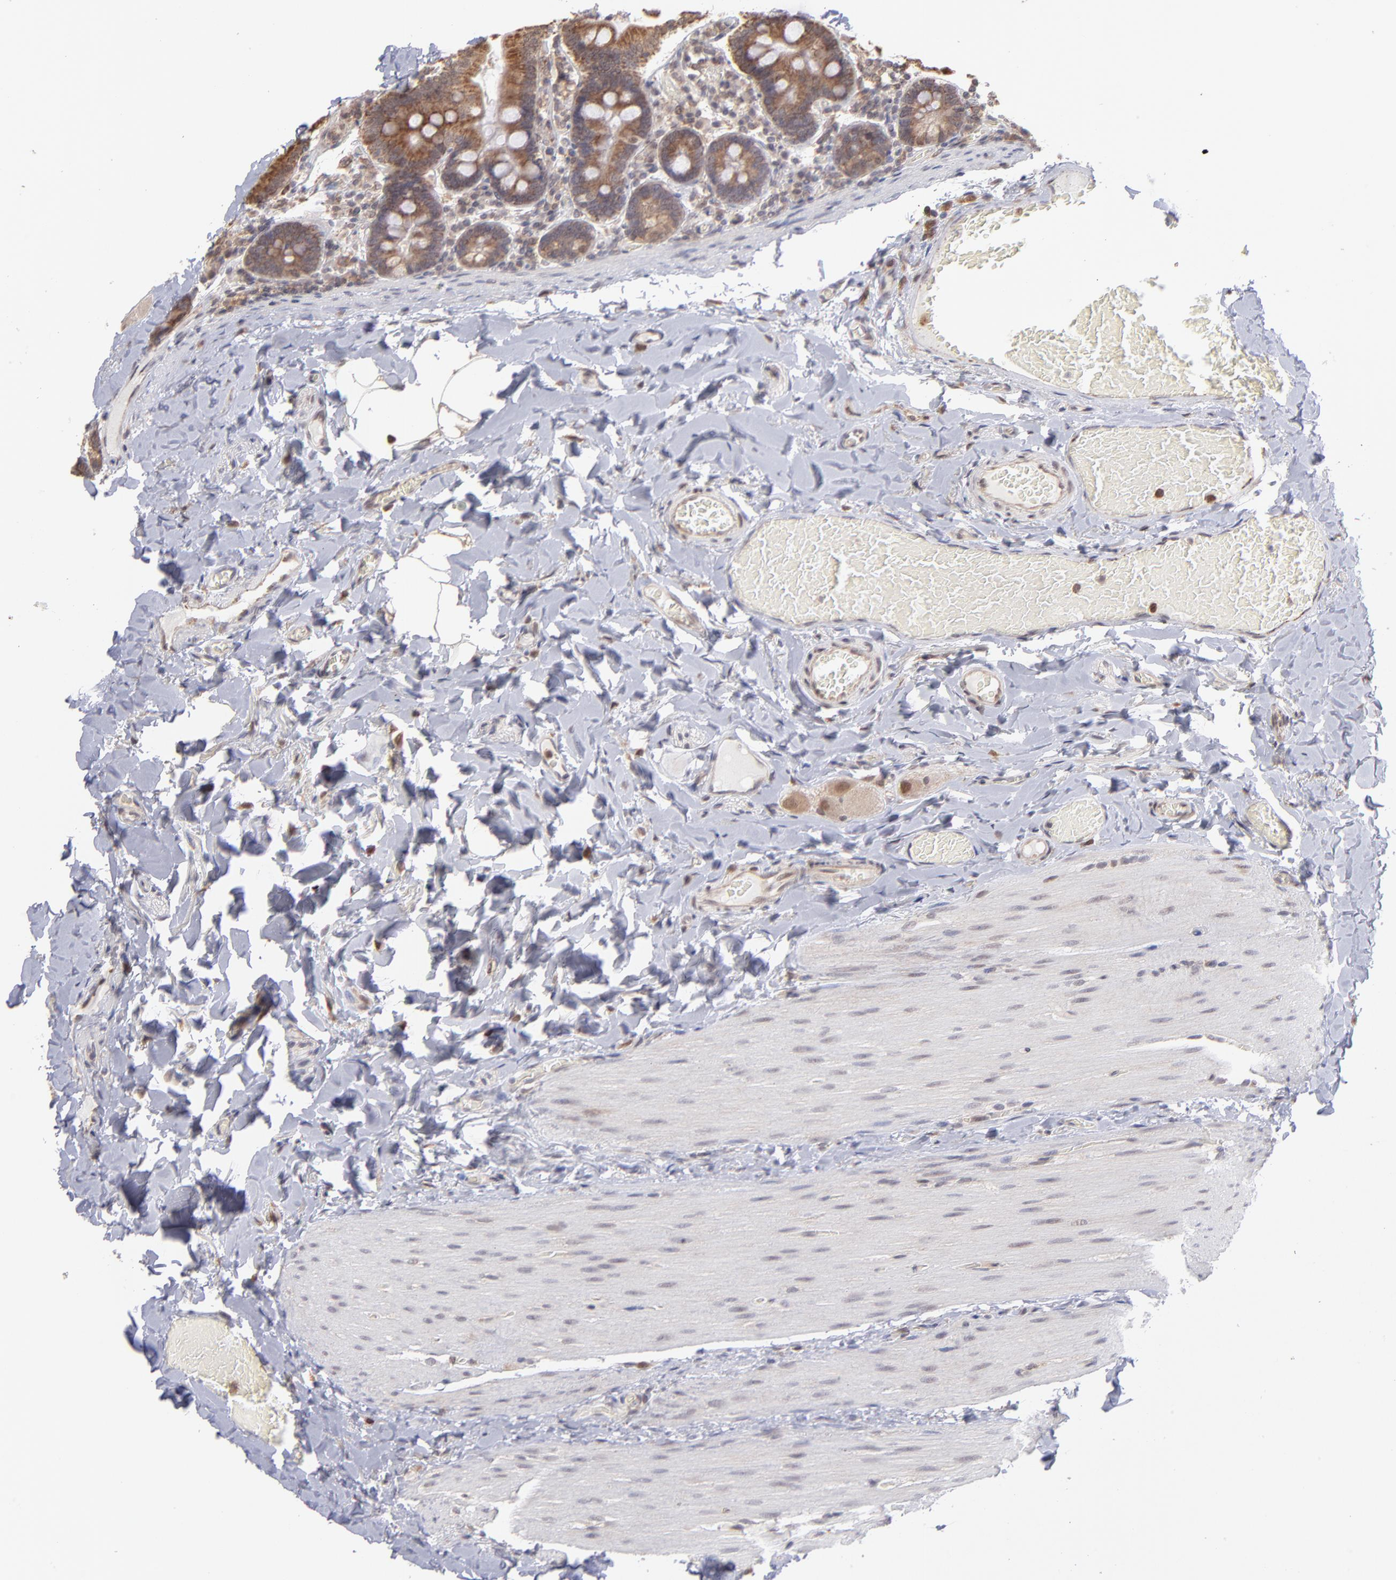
{"staining": {"intensity": "moderate", "quantity": ">75%", "location": "cytoplasmic/membranous"}, "tissue": "duodenum", "cell_type": "Glandular cells", "image_type": "normal", "snomed": [{"axis": "morphology", "description": "Normal tissue, NOS"}, {"axis": "topography", "description": "Duodenum"}], "caption": "Approximately >75% of glandular cells in normal human duodenum show moderate cytoplasmic/membranous protein positivity as visualized by brown immunohistochemical staining.", "gene": "OAS1", "patient": {"sex": "male", "age": 66}}